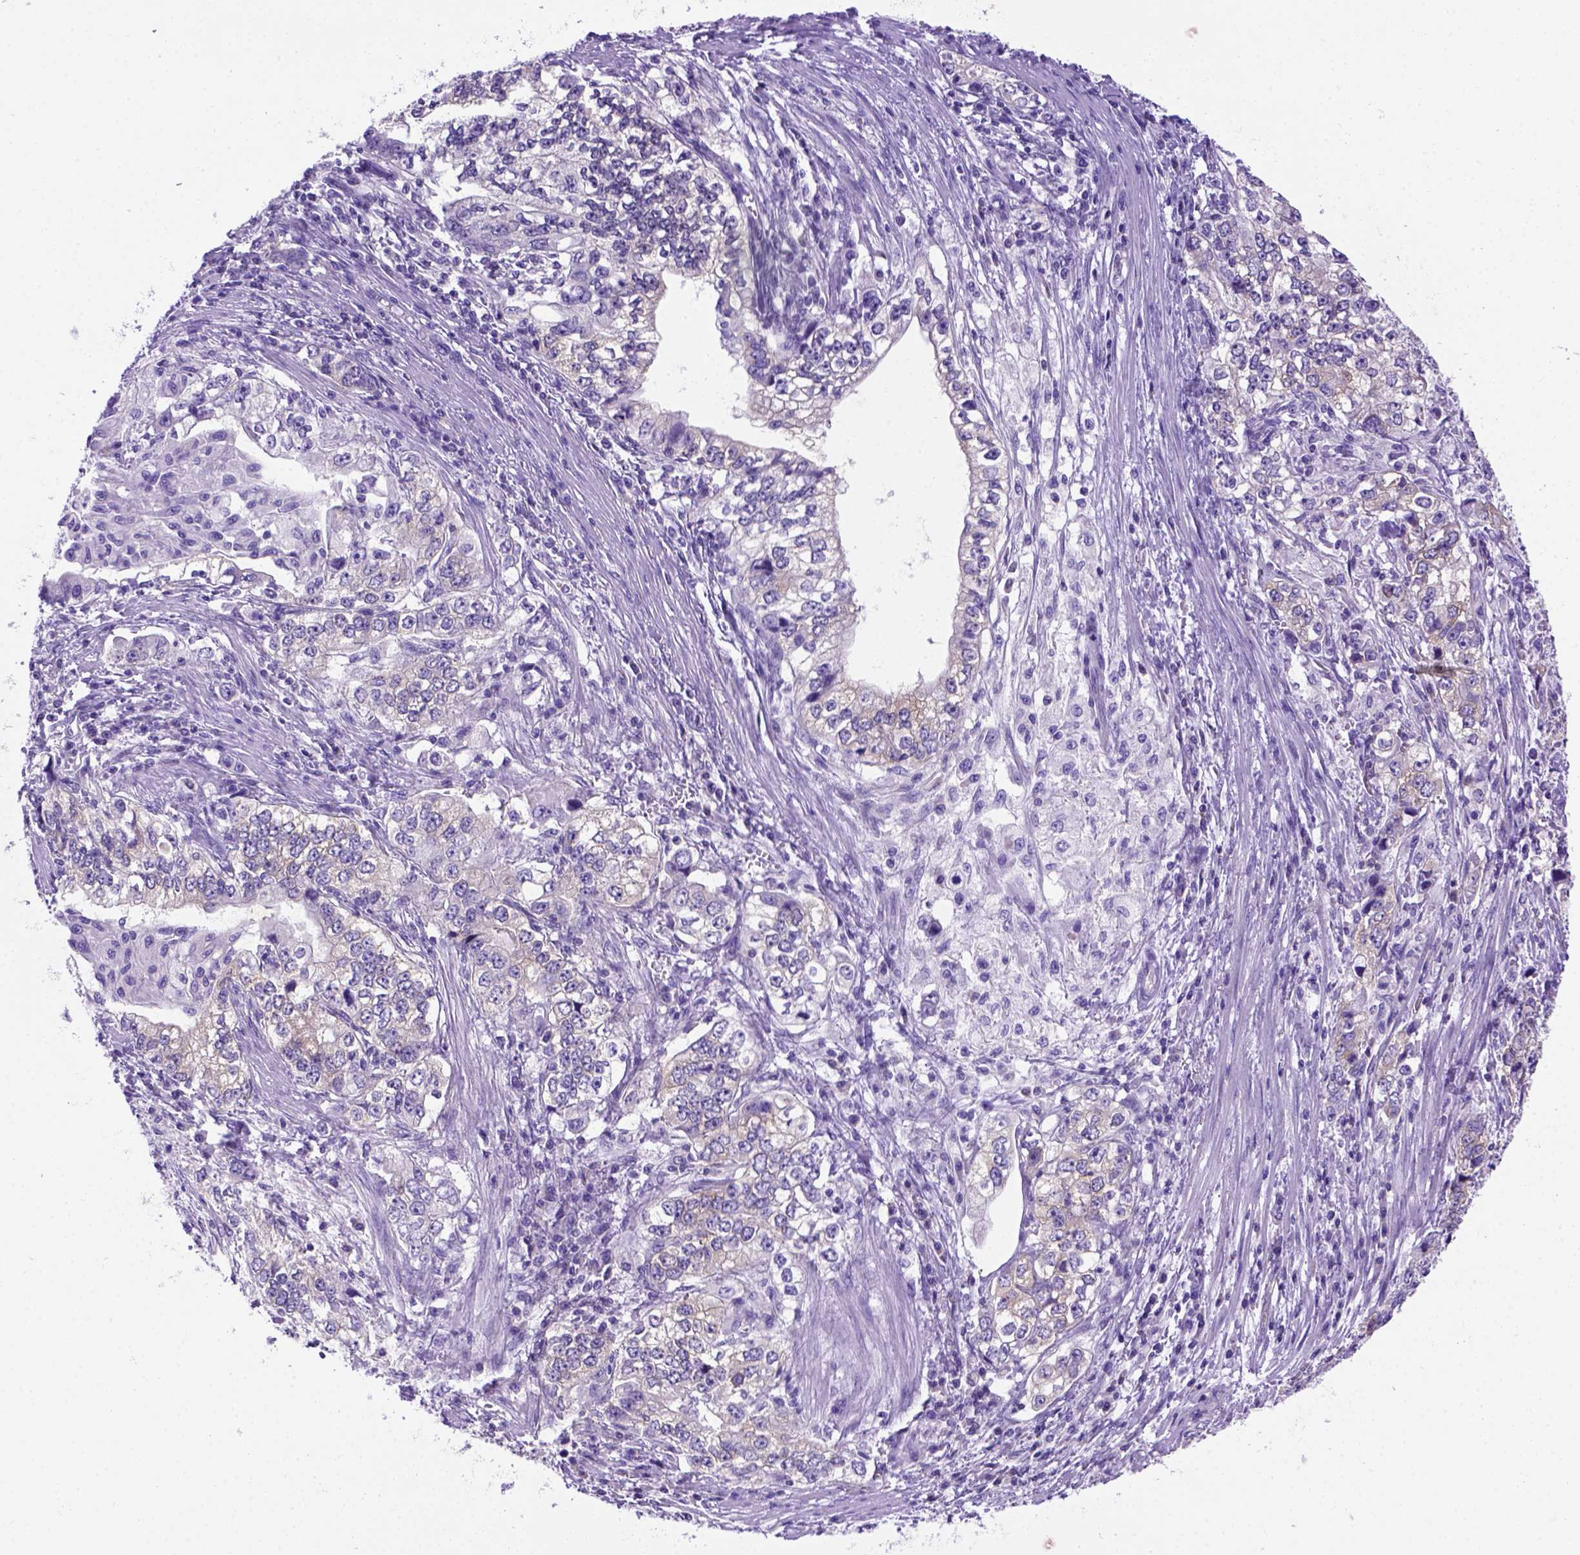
{"staining": {"intensity": "weak", "quantity": "25%-75%", "location": "cytoplasmic/membranous"}, "tissue": "stomach cancer", "cell_type": "Tumor cells", "image_type": "cancer", "snomed": [{"axis": "morphology", "description": "Adenocarcinoma, NOS"}, {"axis": "topography", "description": "Stomach, lower"}], "caption": "Adenocarcinoma (stomach) stained with DAB (3,3'-diaminobenzidine) immunohistochemistry (IHC) exhibits low levels of weak cytoplasmic/membranous expression in approximately 25%-75% of tumor cells.", "gene": "FOXI1", "patient": {"sex": "female", "age": 72}}